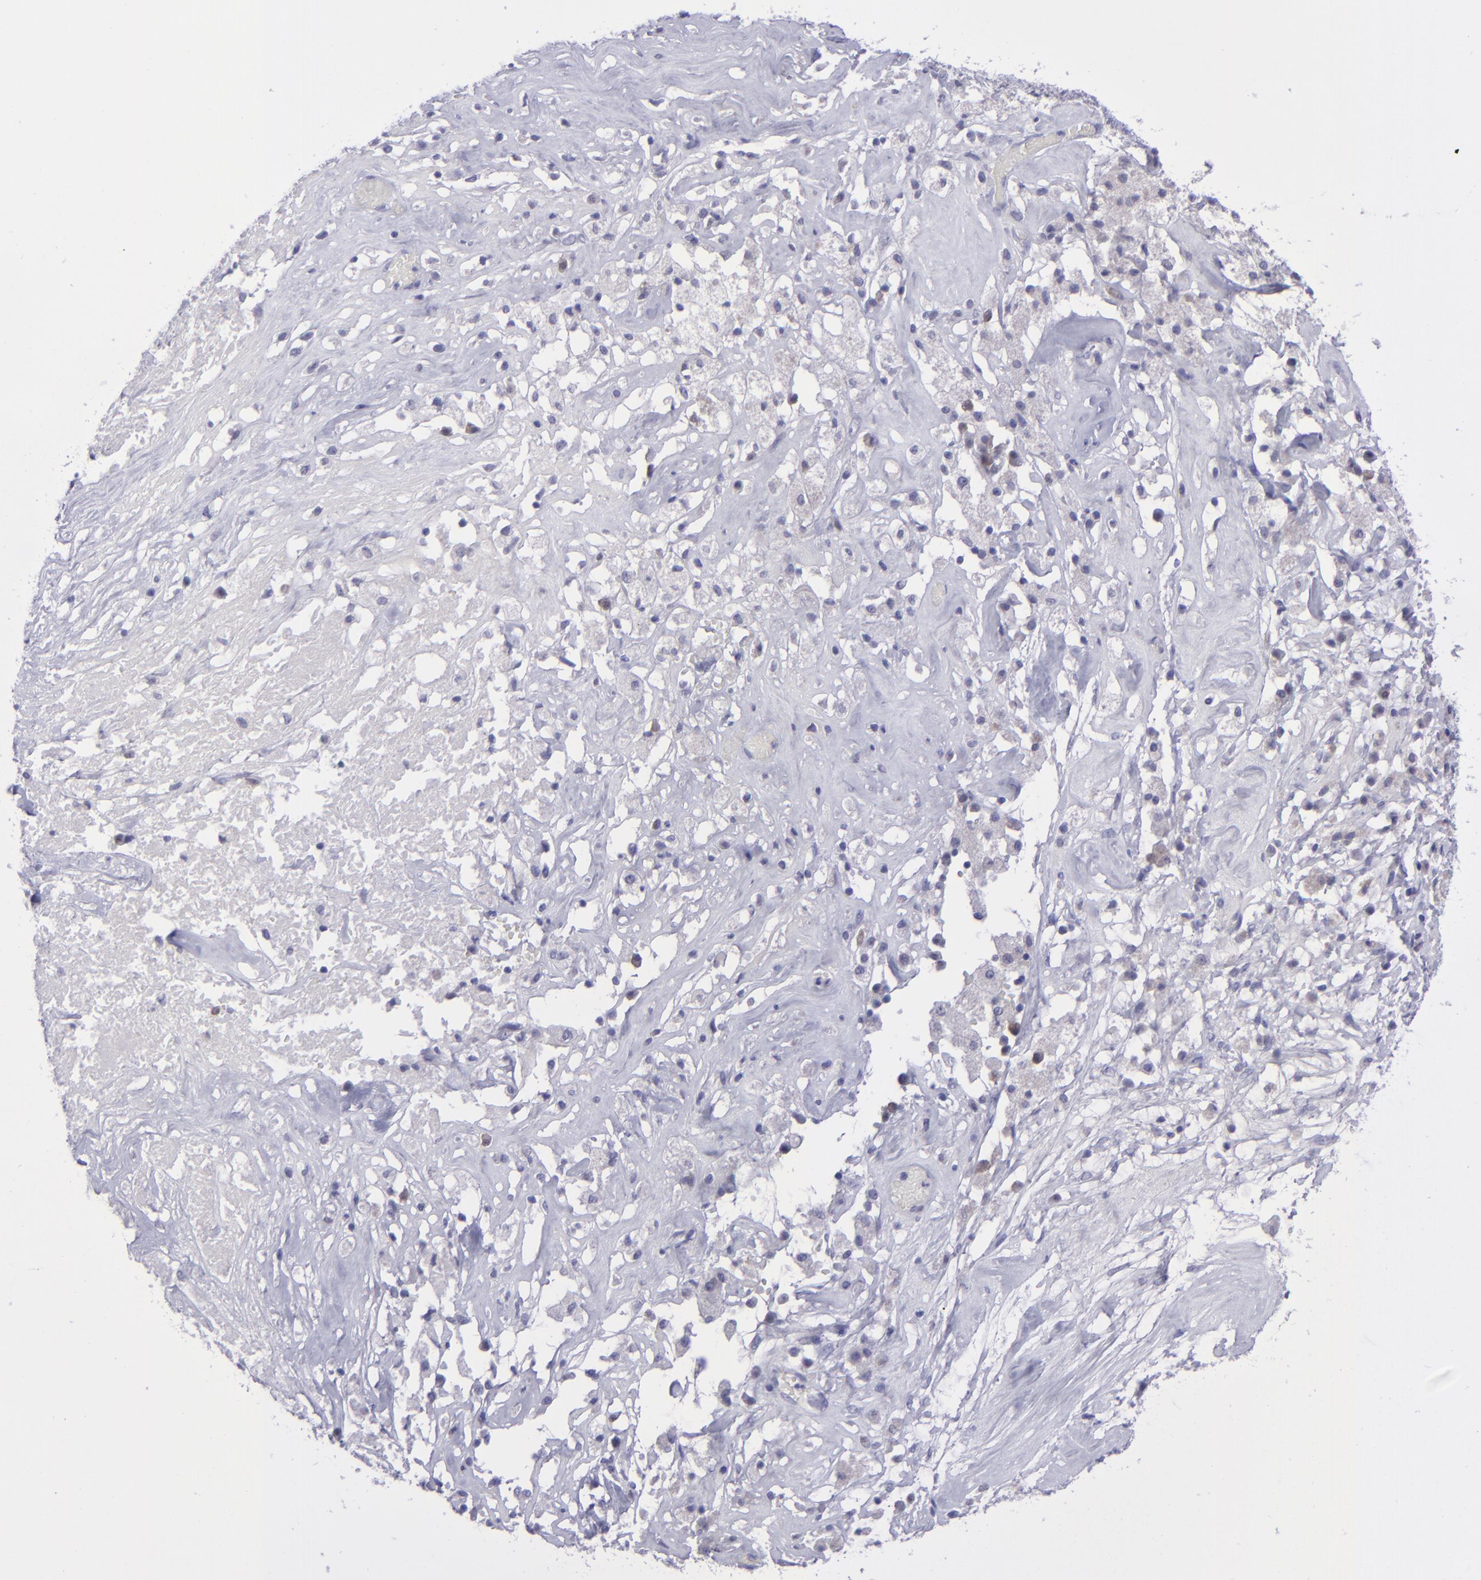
{"staining": {"intensity": "negative", "quantity": "none", "location": "none"}, "tissue": "ovarian cancer", "cell_type": "Tumor cells", "image_type": "cancer", "snomed": [{"axis": "morphology", "description": "Normal tissue, NOS"}, {"axis": "morphology", "description": "Cystadenocarcinoma, serous, NOS"}, {"axis": "topography", "description": "Ovary"}], "caption": "Tumor cells are negative for protein expression in human ovarian cancer.", "gene": "POU2F2", "patient": {"sex": "female", "age": 62}}